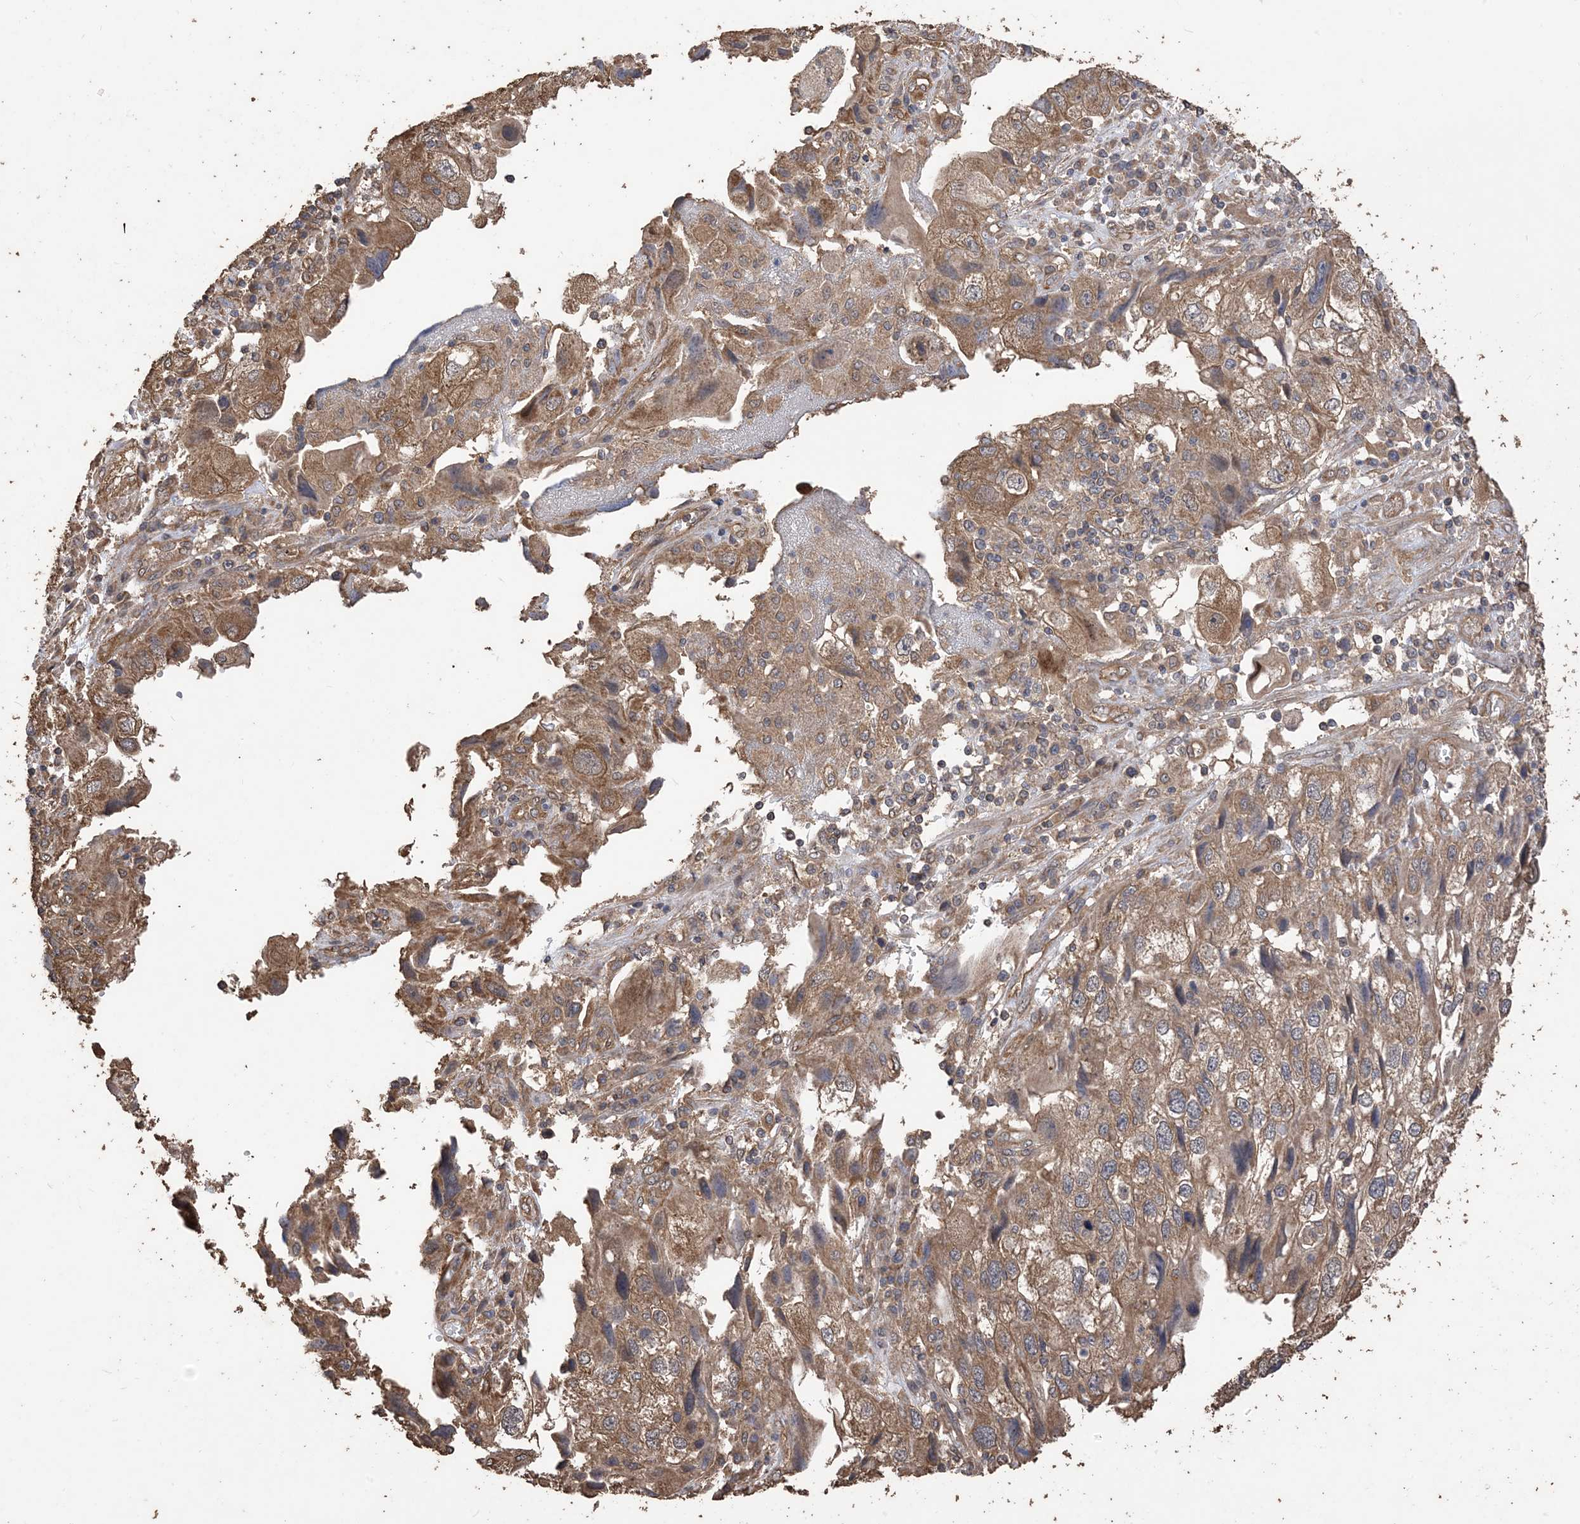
{"staining": {"intensity": "moderate", "quantity": ">75%", "location": "cytoplasmic/membranous"}, "tissue": "endometrial cancer", "cell_type": "Tumor cells", "image_type": "cancer", "snomed": [{"axis": "morphology", "description": "Adenocarcinoma, NOS"}, {"axis": "topography", "description": "Endometrium"}], "caption": "DAB (3,3'-diaminobenzidine) immunohistochemical staining of endometrial cancer displays moderate cytoplasmic/membranous protein staining in approximately >75% of tumor cells. (DAB (3,3'-diaminobenzidine) = brown stain, brightfield microscopy at high magnification).", "gene": "ZKSCAN5", "patient": {"sex": "female", "age": 49}}